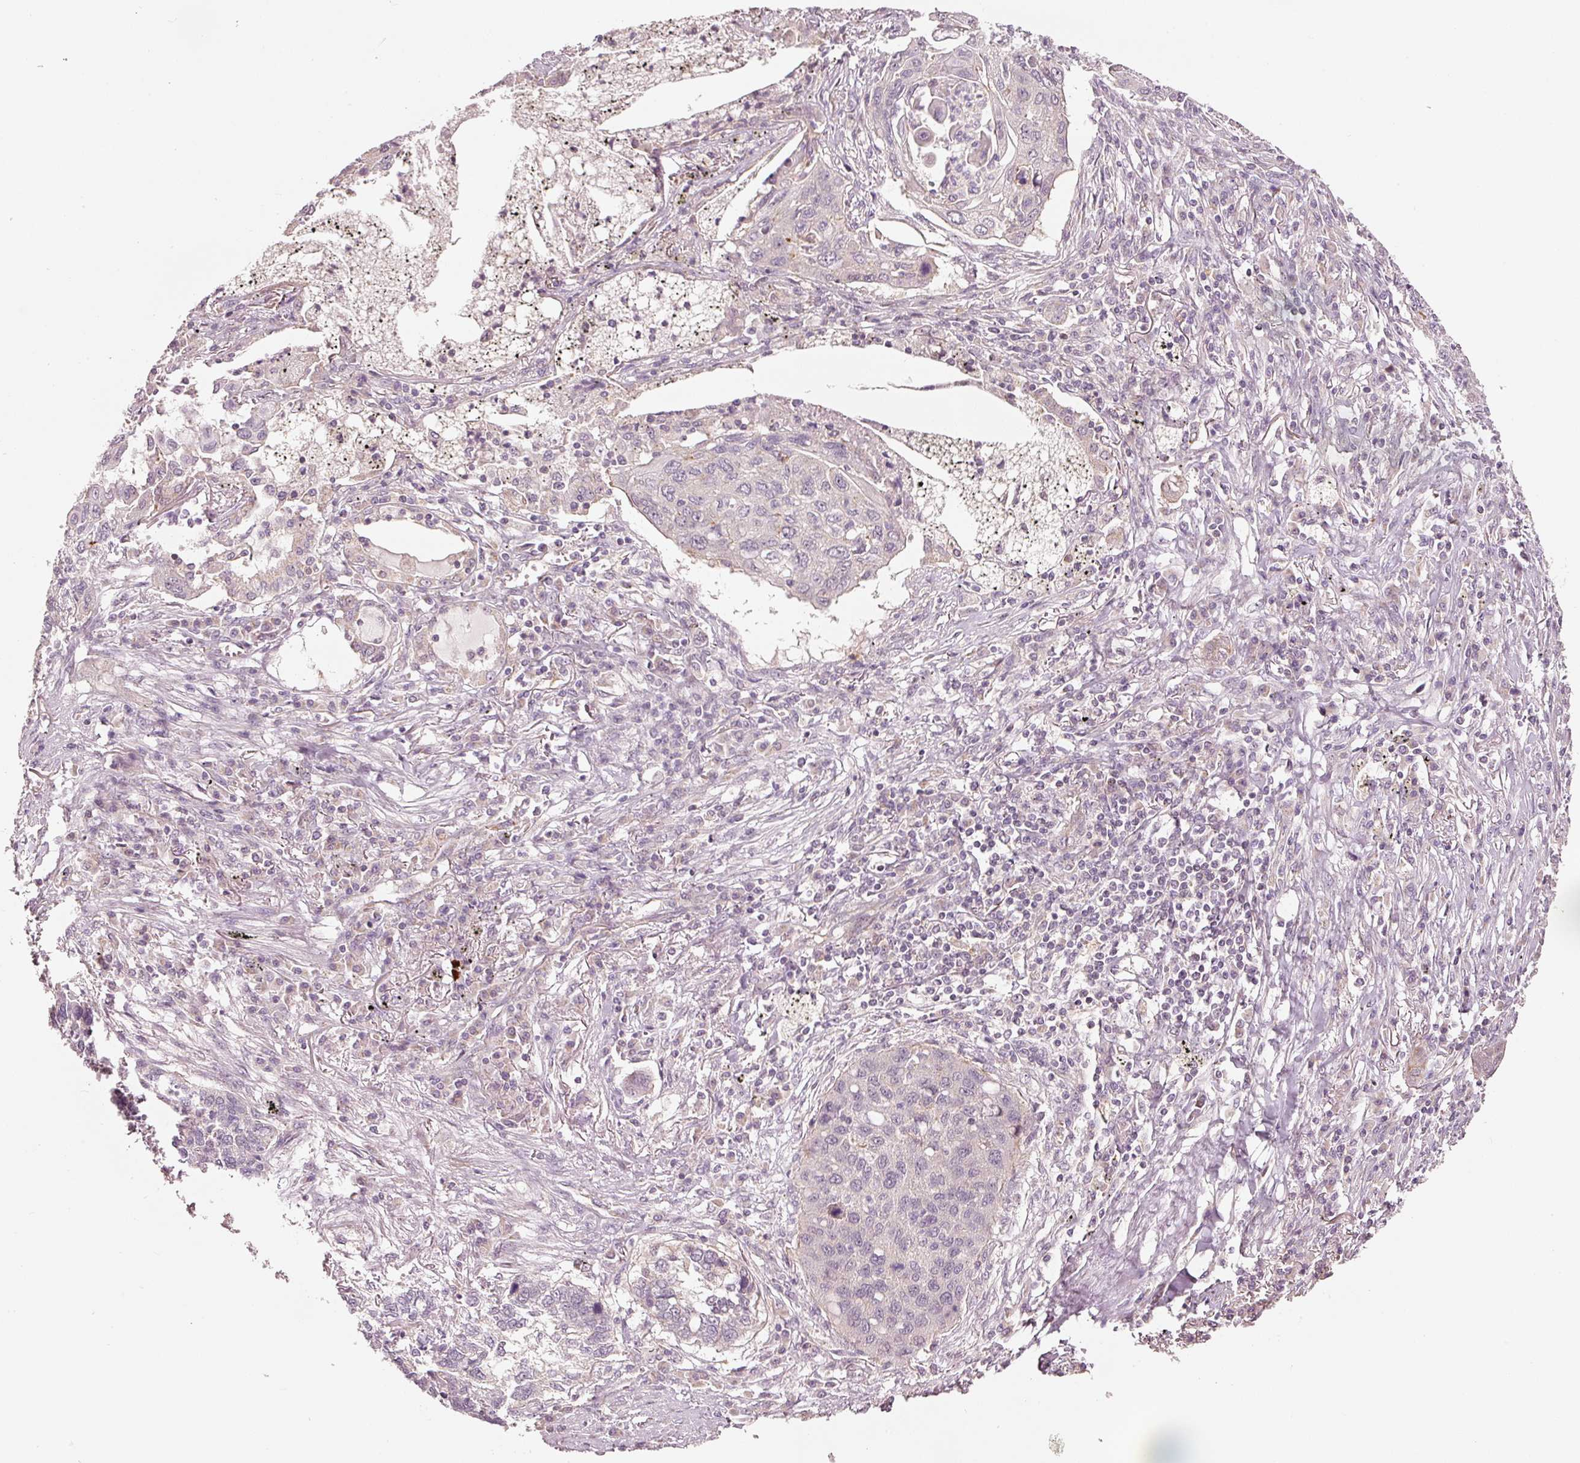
{"staining": {"intensity": "negative", "quantity": "none", "location": "none"}, "tissue": "lung cancer", "cell_type": "Tumor cells", "image_type": "cancer", "snomed": [{"axis": "morphology", "description": "Squamous cell carcinoma, NOS"}, {"axis": "topography", "description": "Lung"}], "caption": "This is an immunohistochemistry (IHC) photomicrograph of human lung cancer (squamous cell carcinoma). There is no staining in tumor cells.", "gene": "ARHGAP22", "patient": {"sex": "female", "age": 63}}